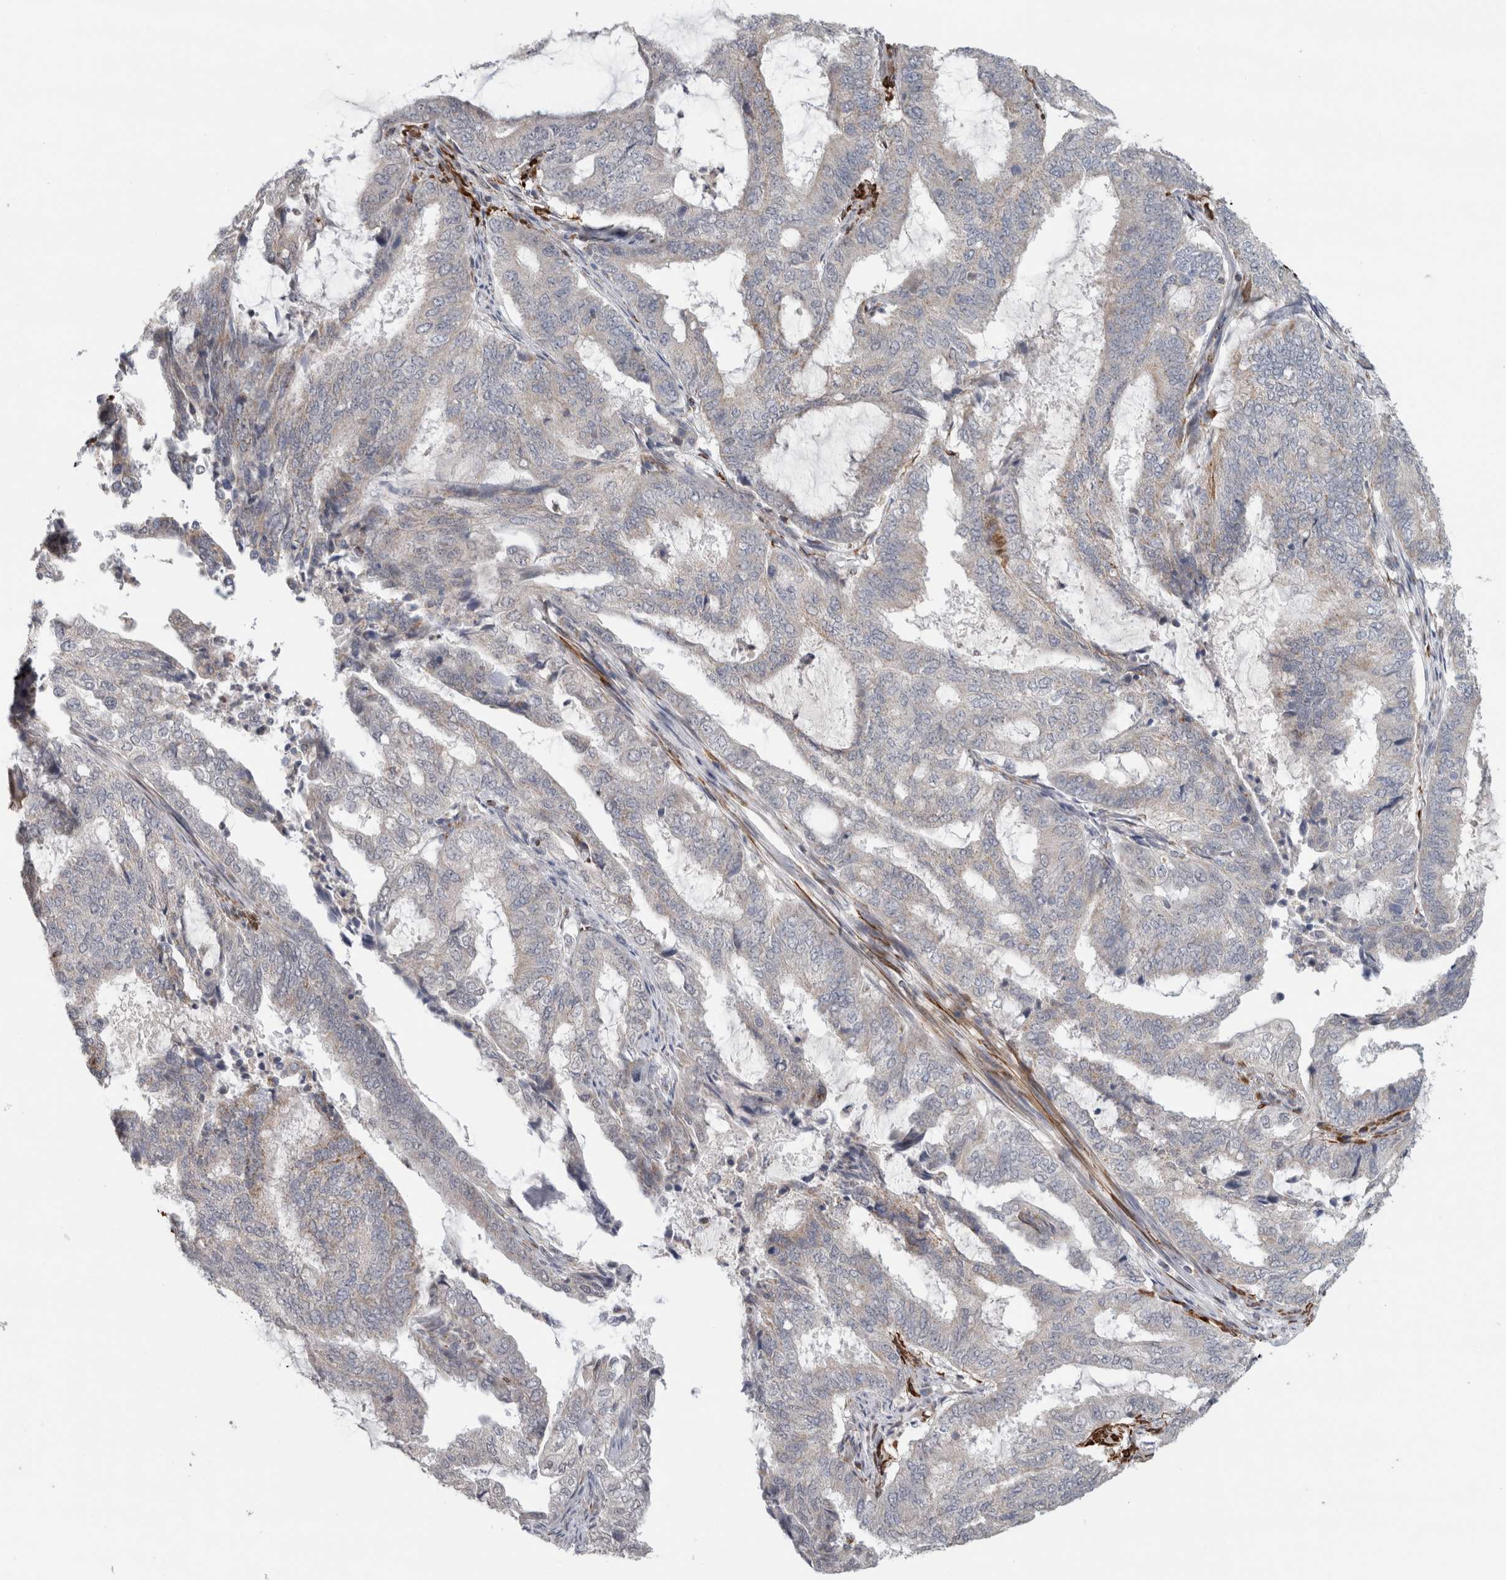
{"staining": {"intensity": "negative", "quantity": "none", "location": "none"}, "tissue": "endometrial cancer", "cell_type": "Tumor cells", "image_type": "cancer", "snomed": [{"axis": "morphology", "description": "Adenocarcinoma, NOS"}, {"axis": "topography", "description": "Endometrium"}], "caption": "IHC photomicrograph of neoplastic tissue: human endometrial adenocarcinoma stained with DAB shows no significant protein staining in tumor cells.", "gene": "RAB18", "patient": {"sex": "female", "age": 51}}